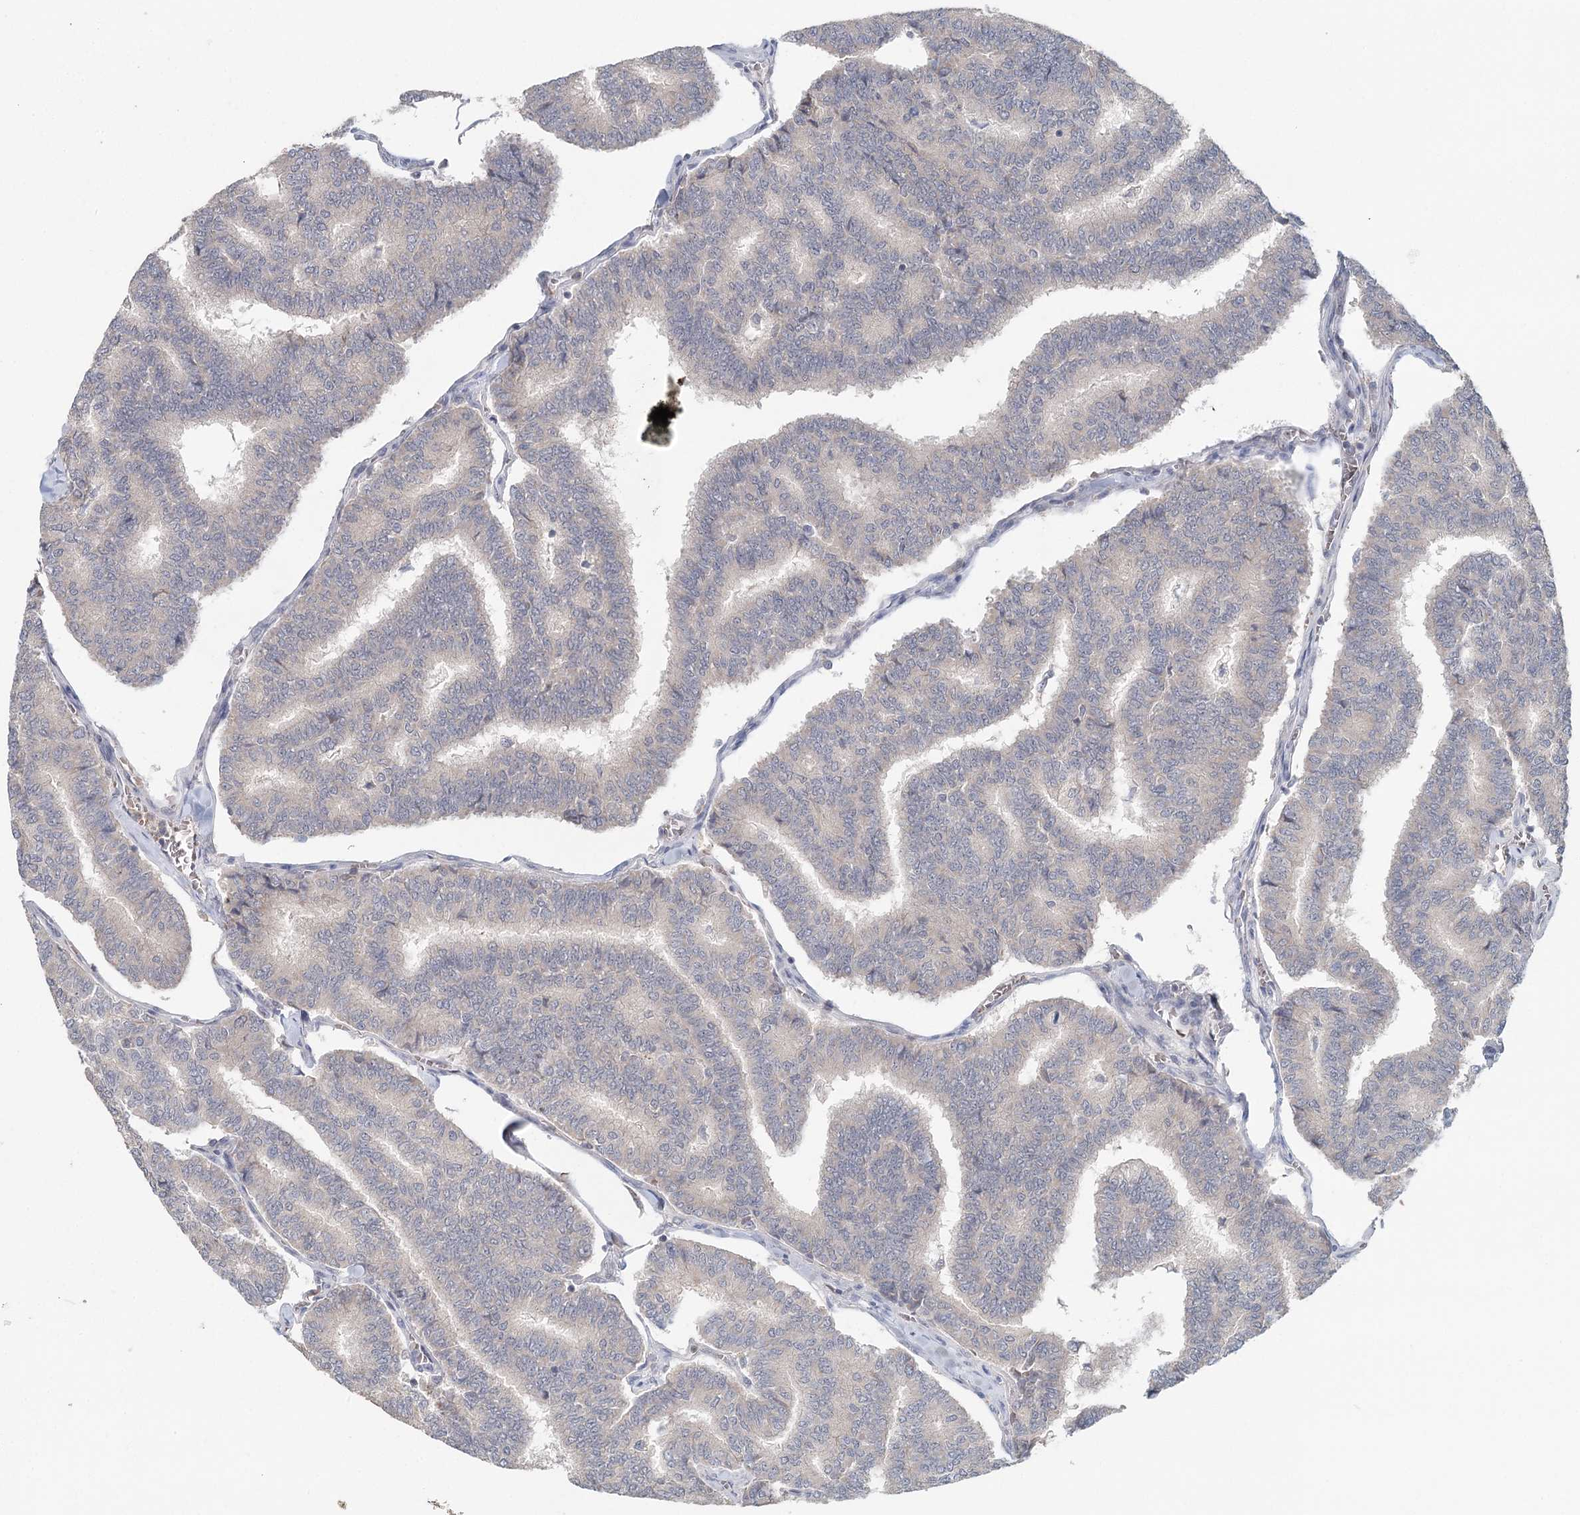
{"staining": {"intensity": "negative", "quantity": "none", "location": "none"}, "tissue": "thyroid cancer", "cell_type": "Tumor cells", "image_type": "cancer", "snomed": [{"axis": "morphology", "description": "Papillary adenocarcinoma, NOS"}, {"axis": "topography", "description": "Thyroid gland"}], "caption": "Protein analysis of thyroid papillary adenocarcinoma reveals no significant expression in tumor cells.", "gene": "FBXO7", "patient": {"sex": "female", "age": 35}}